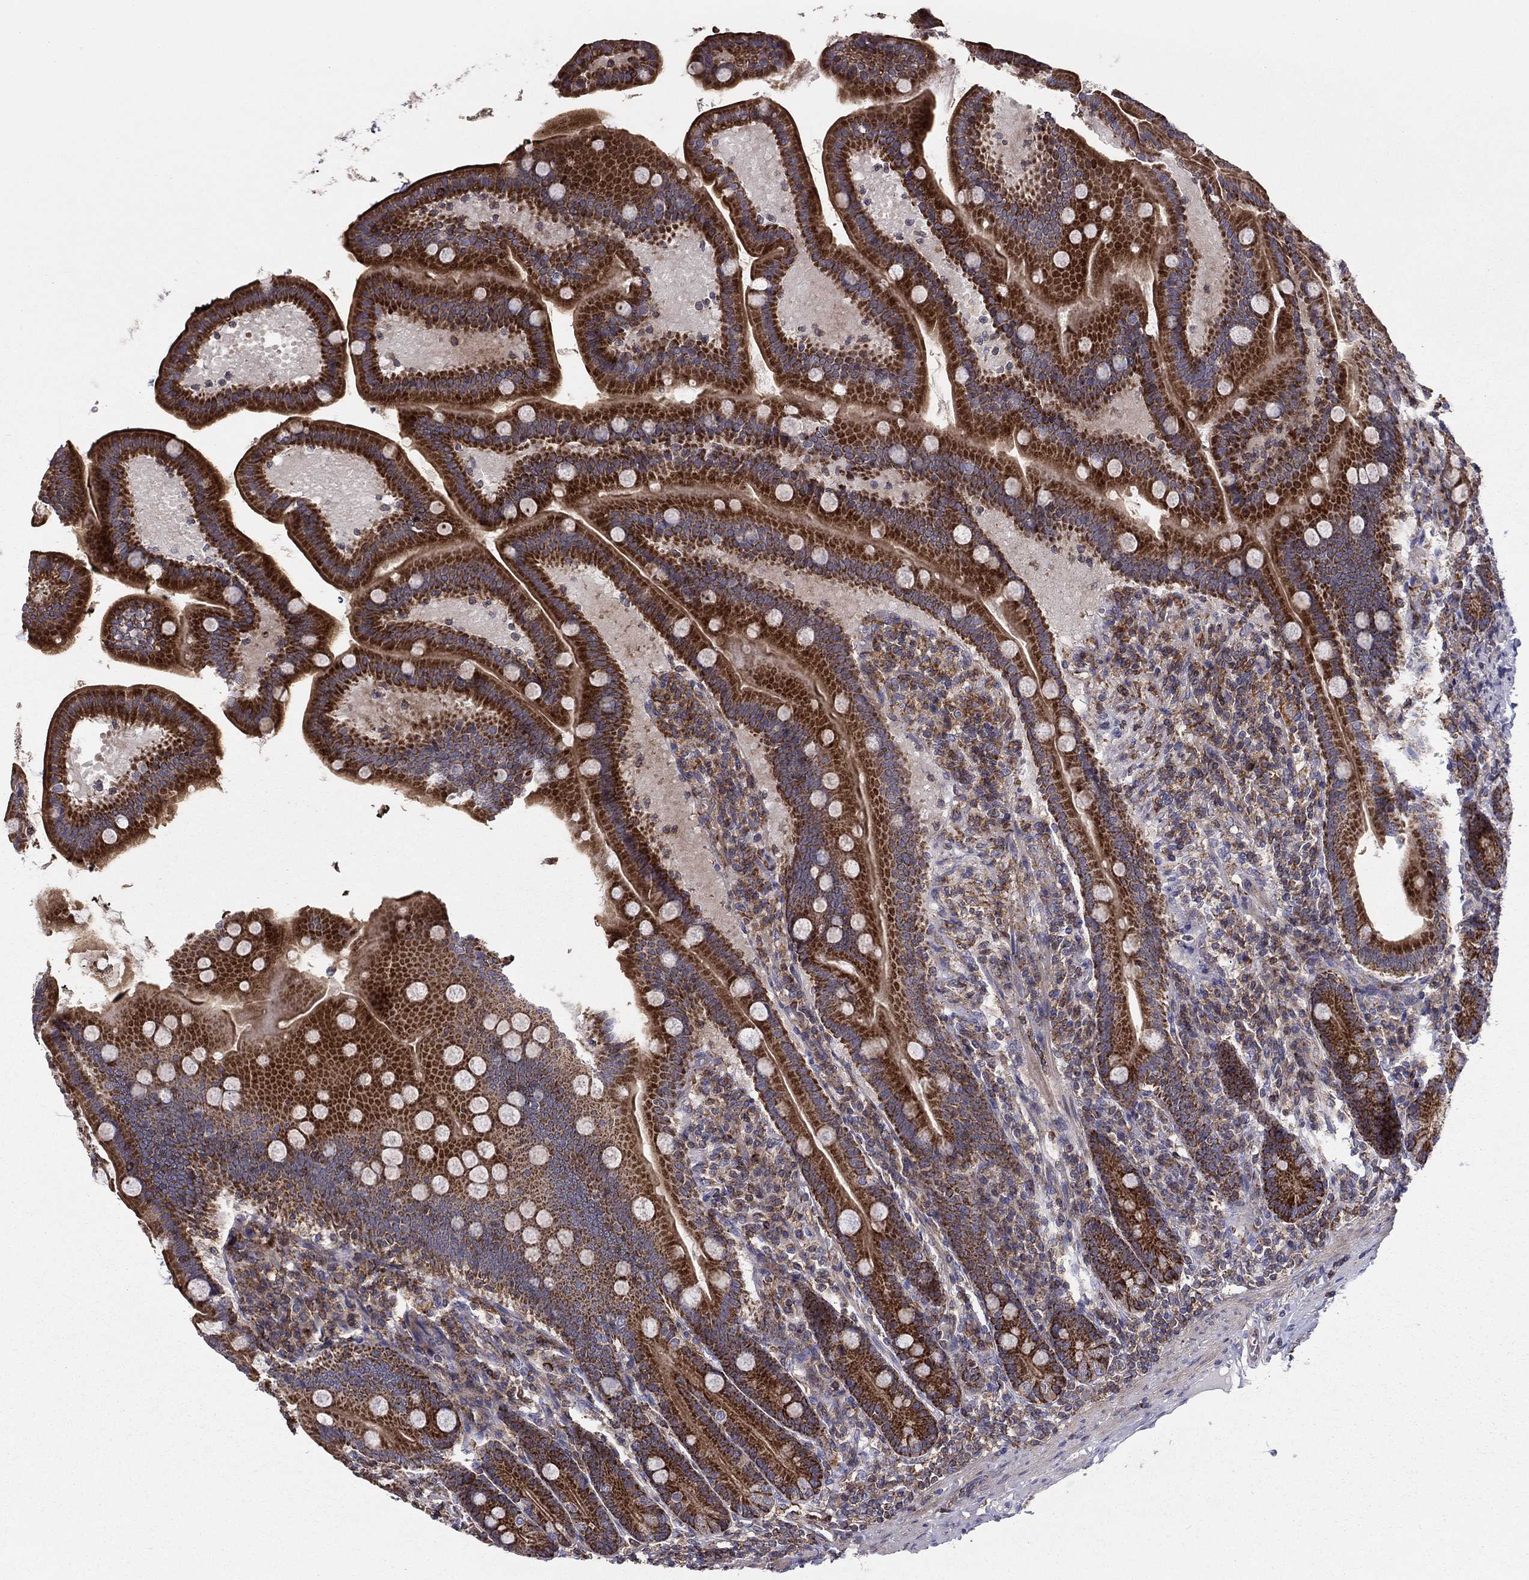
{"staining": {"intensity": "strong", "quantity": "25%-75%", "location": "cytoplasmic/membranous"}, "tissue": "small intestine", "cell_type": "Glandular cells", "image_type": "normal", "snomed": [{"axis": "morphology", "description": "Normal tissue, NOS"}, {"axis": "topography", "description": "Small intestine"}], "caption": "Strong cytoplasmic/membranous positivity is appreciated in approximately 25%-75% of glandular cells in unremarkable small intestine.", "gene": "ALG6", "patient": {"sex": "male", "age": 66}}